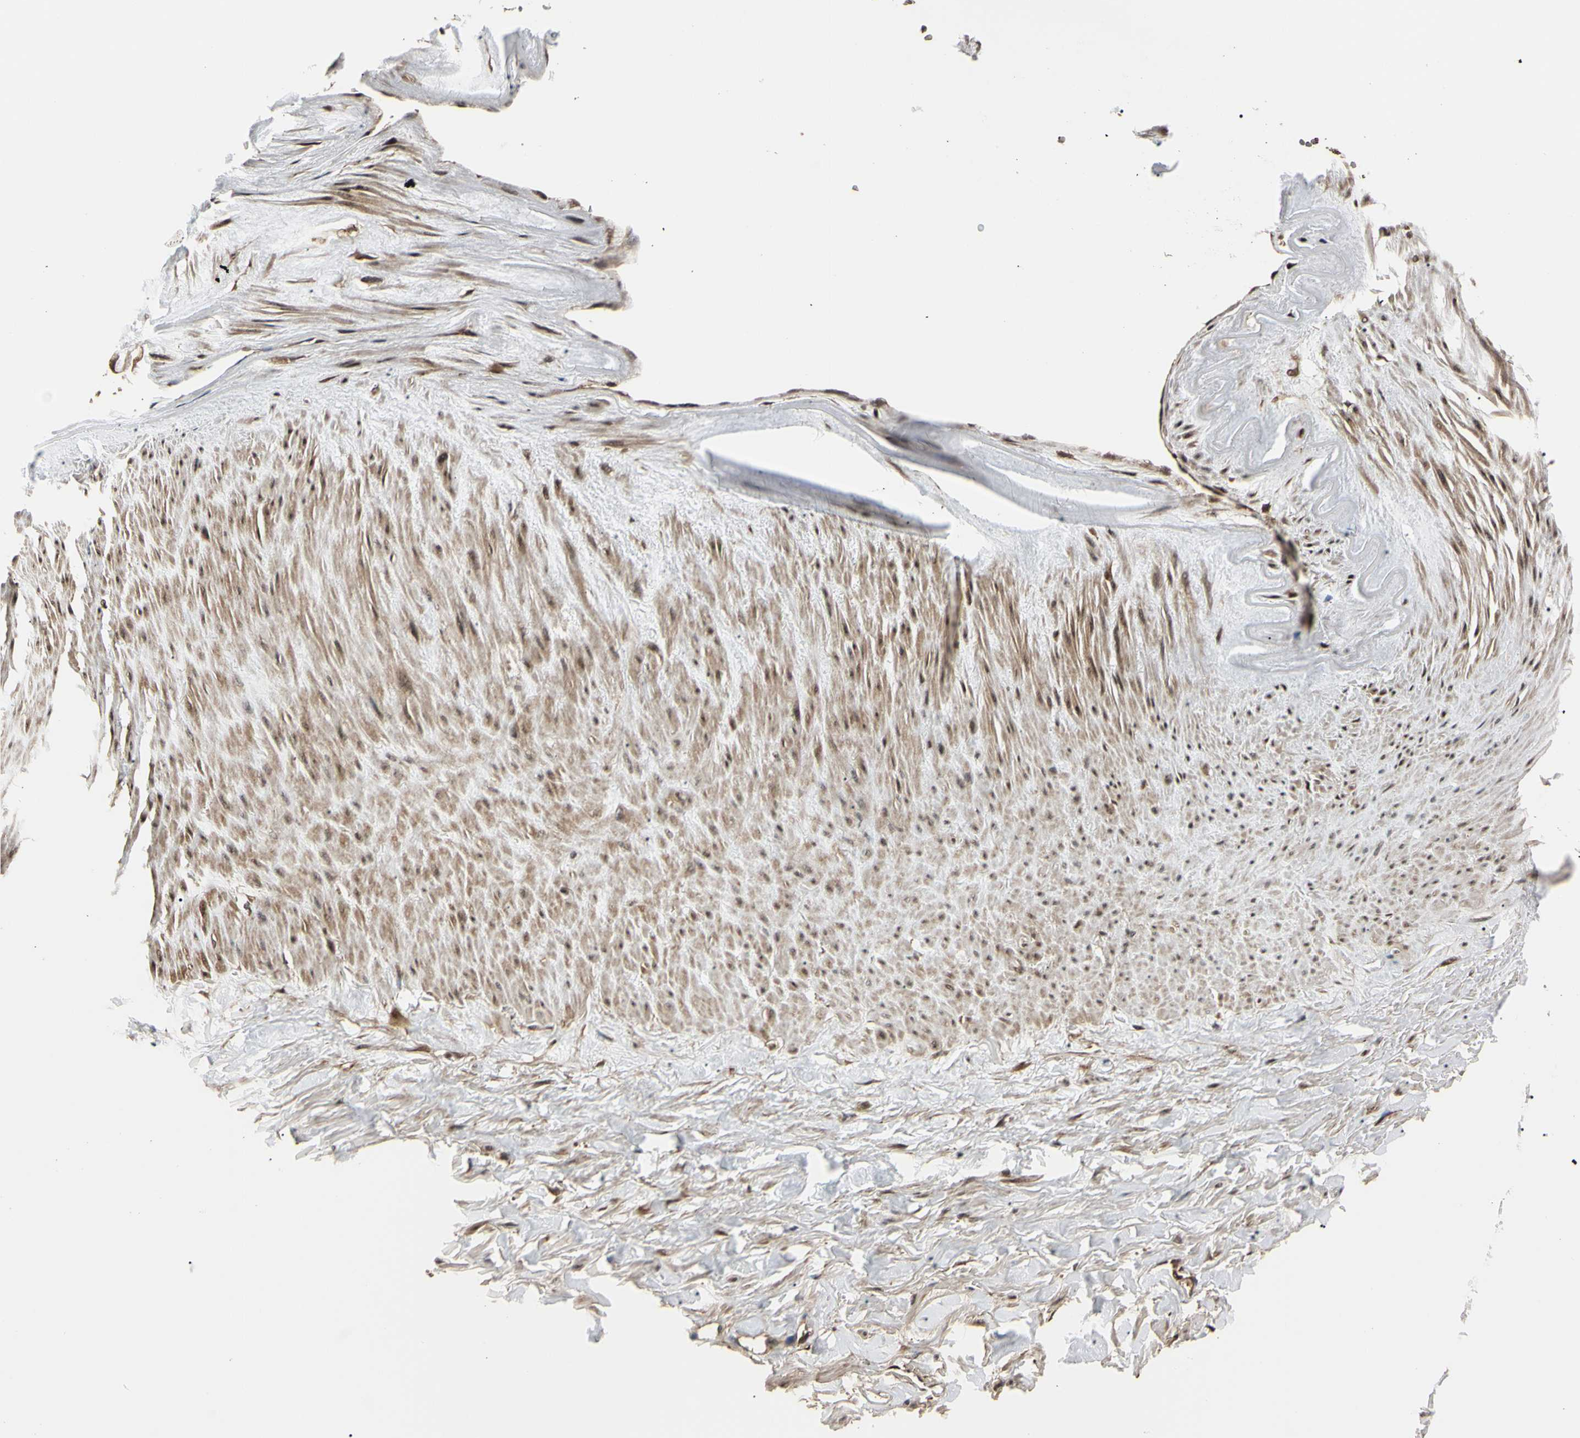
{"staining": {"intensity": "moderate", "quantity": "25%-75%", "location": "cytoplasmic/membranous"}, "tissue": "adipose tissue", "cell_type": "Adipocytes", "image_type": "normal", "snomed": [{"axis": "morphology", "description": "Normal tissue, NOS"}, {"axis": "topography", "description": "Adipose tissue"}, {"axis": "topography", "description": "Peripheral nerve tissue"}], "caption": "Adipose tissue stained with immunohistochemistry shows moderate cytoplasmic/membranous staining in approximately 25%-75% of adipocytes. The staining was performed using DAB (3,3'-diaminobenzidine), with brown indicating positive protein expression. Nuclei are stained blue with hematoxylin.", "gene": "THAP12", "patient": {"sex": "male", "age": 52}}